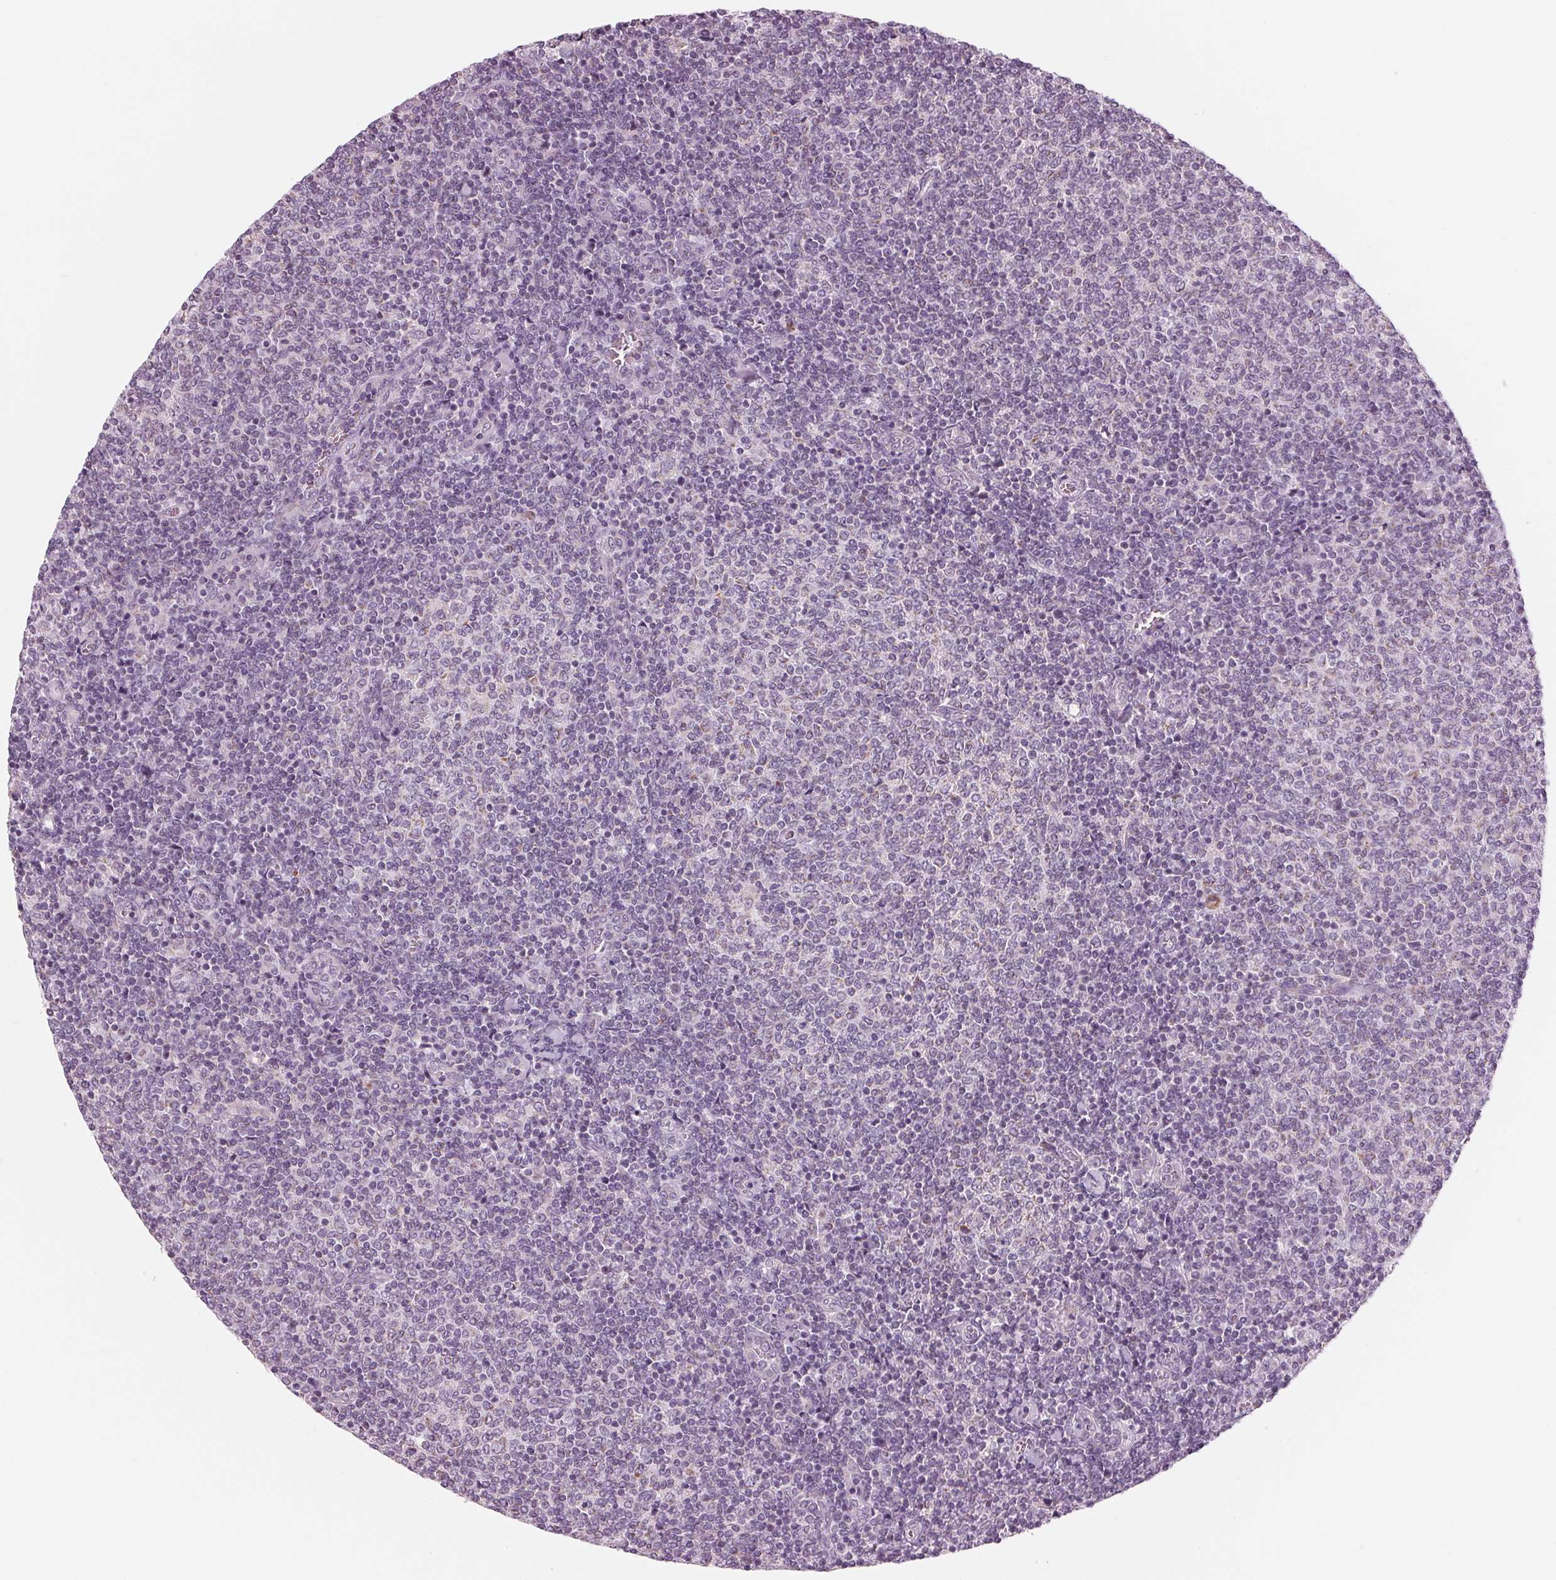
{"staining": {"intensity": "negative", "quantity": "none", "location": "none"}, "tissue": "lymphoma", "cell_type": "Tumor cells", "image_type": "cancer", "snomed": [{"axis": "morphology", "description": "Malignant lymphoma, non-Hodgkin's type, Low grade"}, {"axis": "topography", "description": "Lymph node"}], "caption": "IHC photomicrograph of neoplastic tissue: lymphoma stained with DAB demonstrates no significant protein positivity in tumor cells.", "gene": "SAMD4A", "patient": {"sex": "male", "age": 52}}